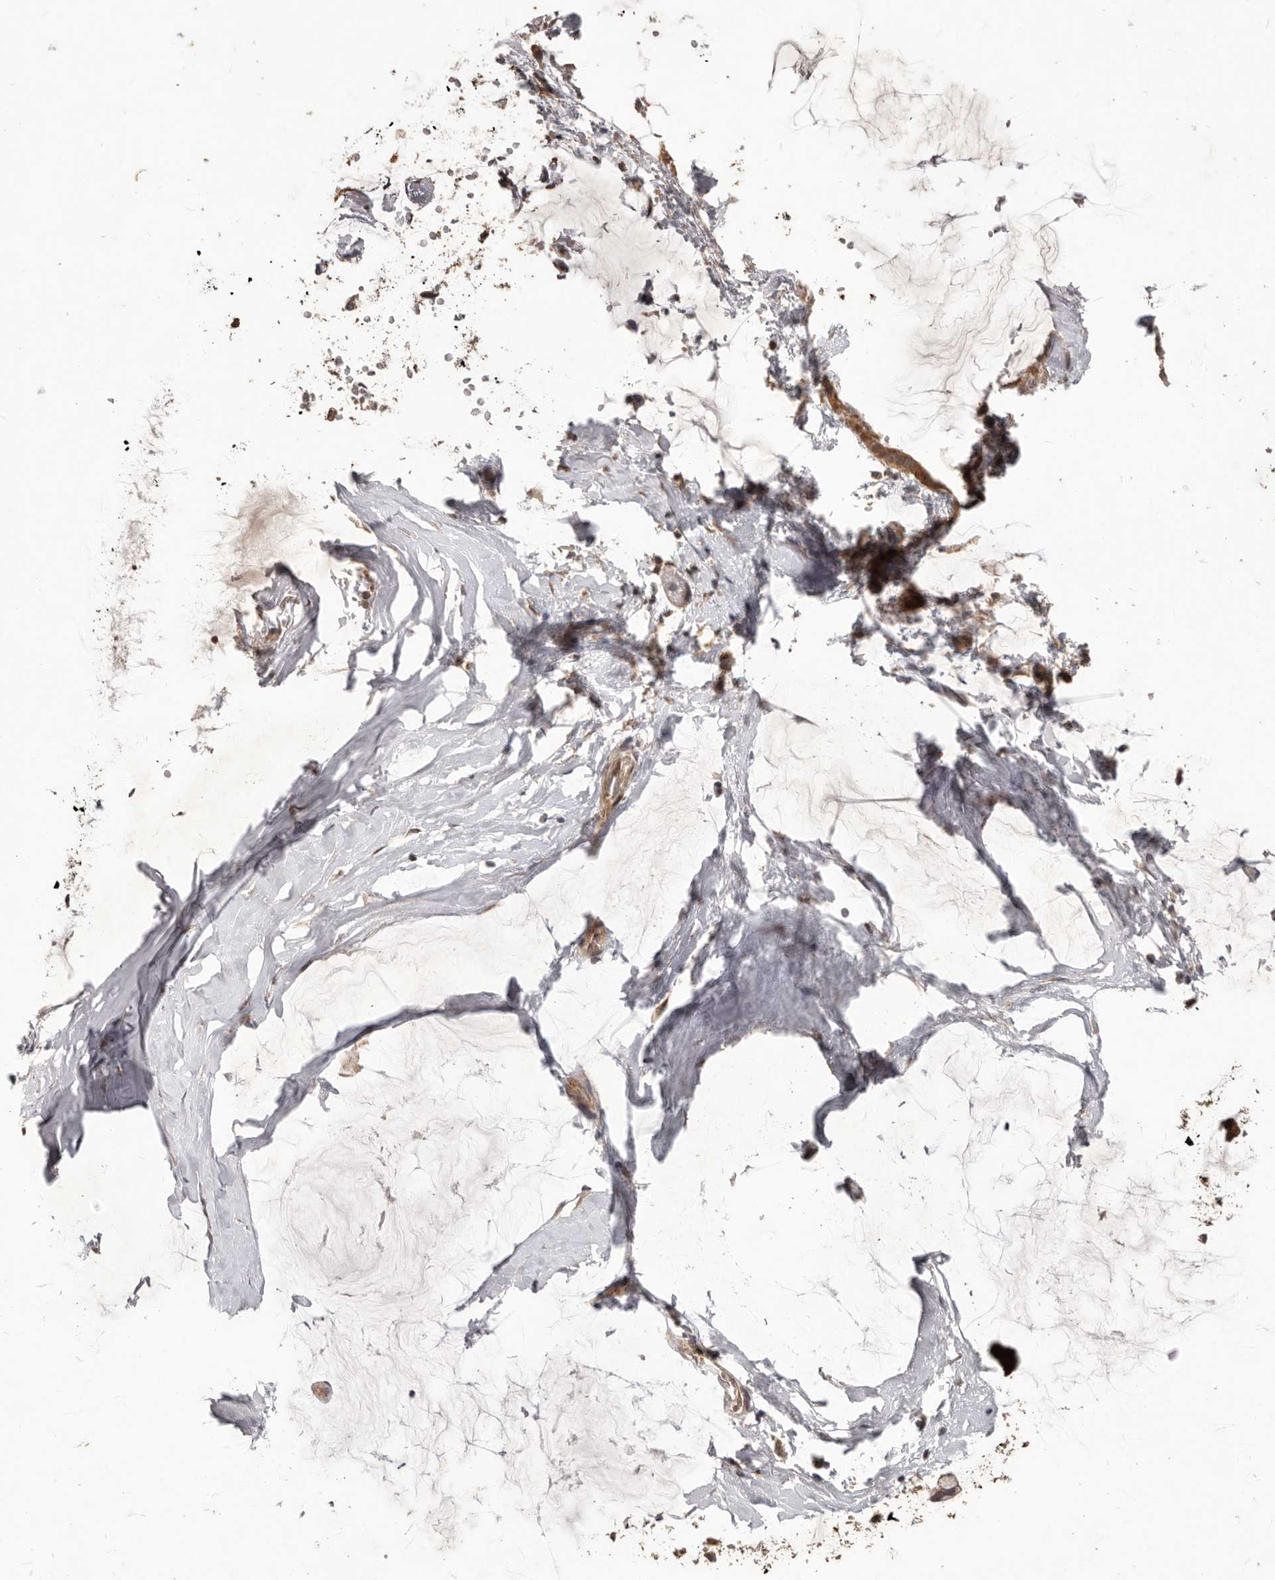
{"staining": {"intensity": "moderate", "quantity": ">75%", "location": "cytoplasmic/membranous"}, "tissue": "ovarian cancer", "cell_type": "Tumor cells", "image_type": "cancer", "snomed": [{"axis": "morphology", "description": "Cystadenocarcinoma, mucinous, NOS"}, {"axis": "topography", "description": "Ovary"}], "caption": "Protein analysis of ovarian mucinous cystadenocarcinoma tissue displays moderate cytoplasmic/membranous positivity in about >75% of tumor cells.", "gene": "MTO1", "patient": {"sex": "female", "age": 39}}